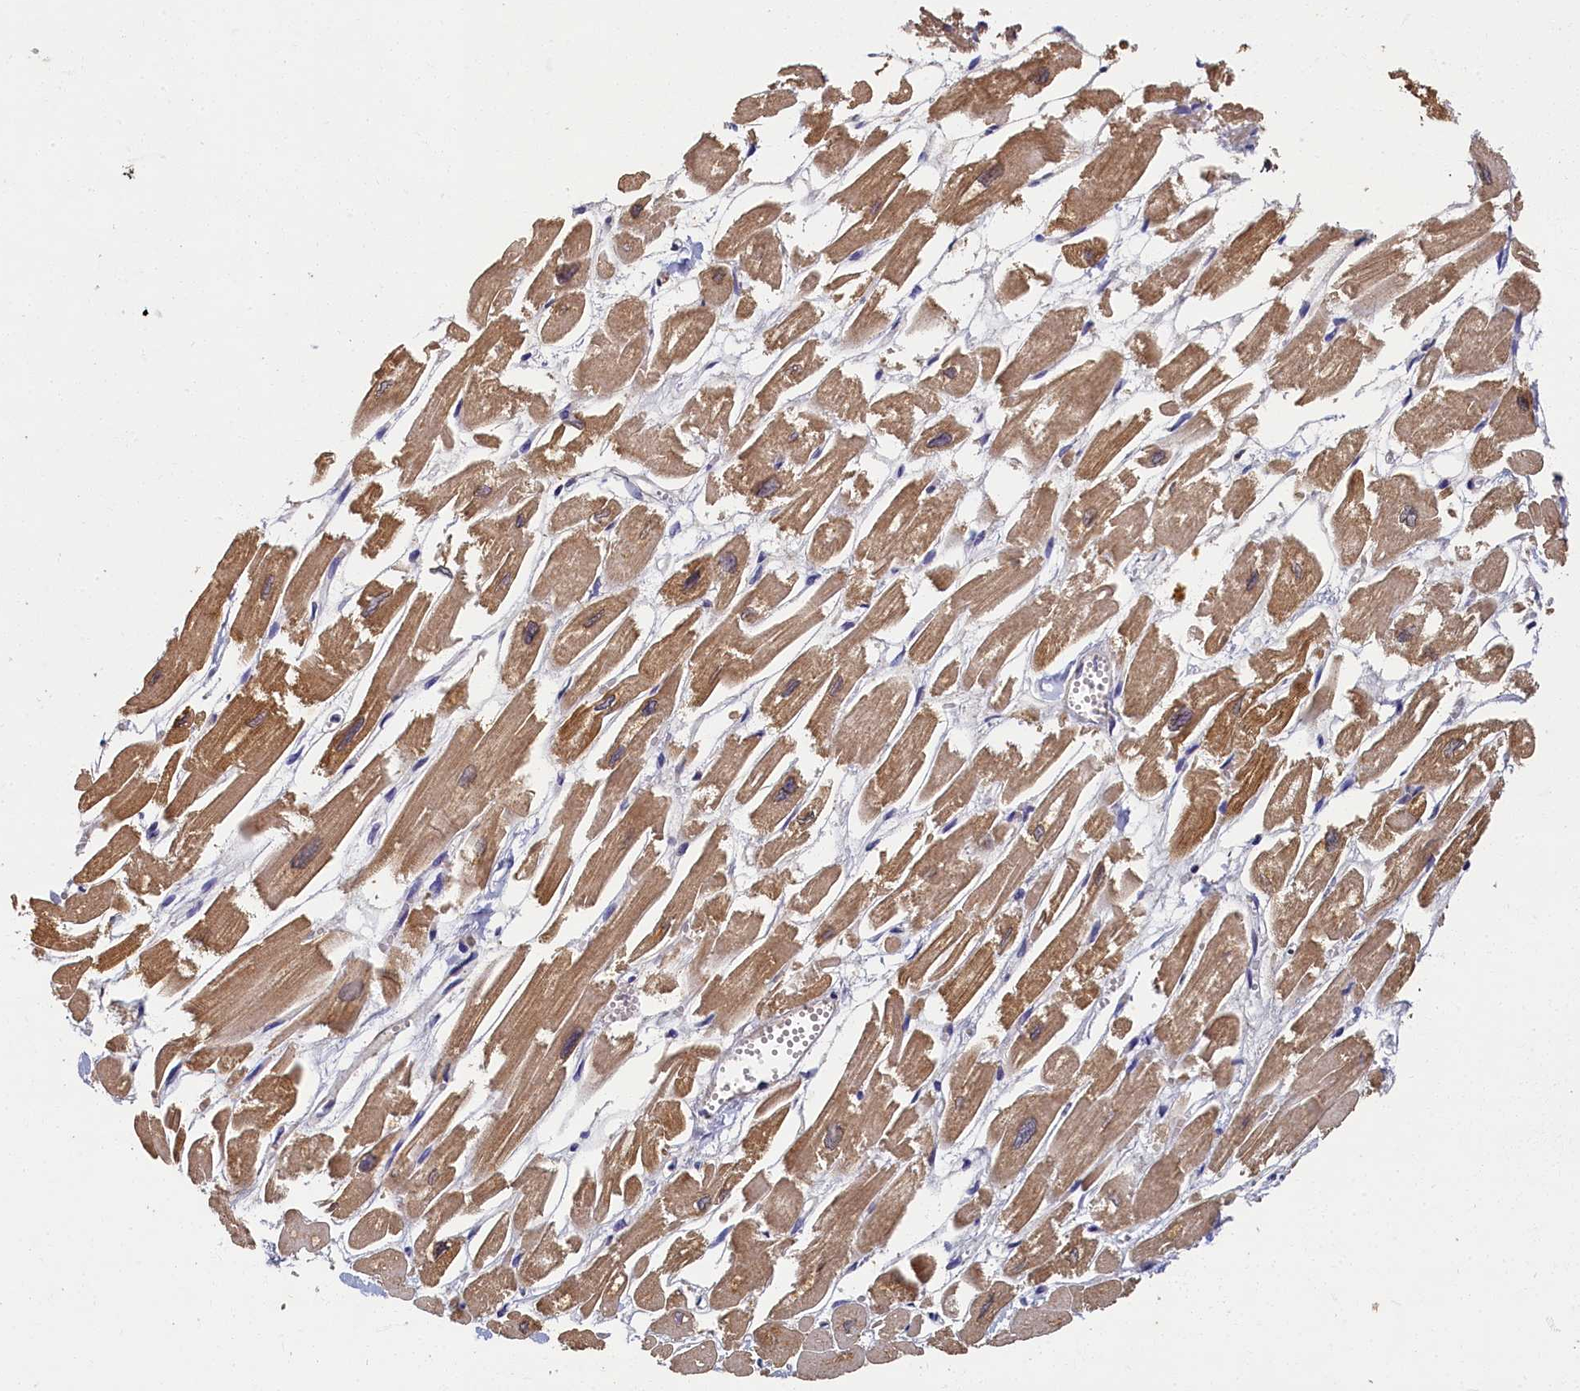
{"staining": {"intensity": "moderate", "quantity": ">75%", "location": "cytoplasmic/membranous"}, "tissue": "heart muscle", "cell_type": "Cardiomyocytes", "image_type": "normal", "snomed": [{"axis": "morphology", "description": "Normal tissue, NOS"}, {"axis": "topography", "description": "Heart"}], "caption": "Protein staining reveals moderate cytoplasmic/membranous expression in about >75% of cardiomyocytes in benign heart muscle. (brown staining indicates protein expression, while blue staining denotes nuclei).", "gene": "TBCB", "patient": {"sex": "male", "age": 54}}